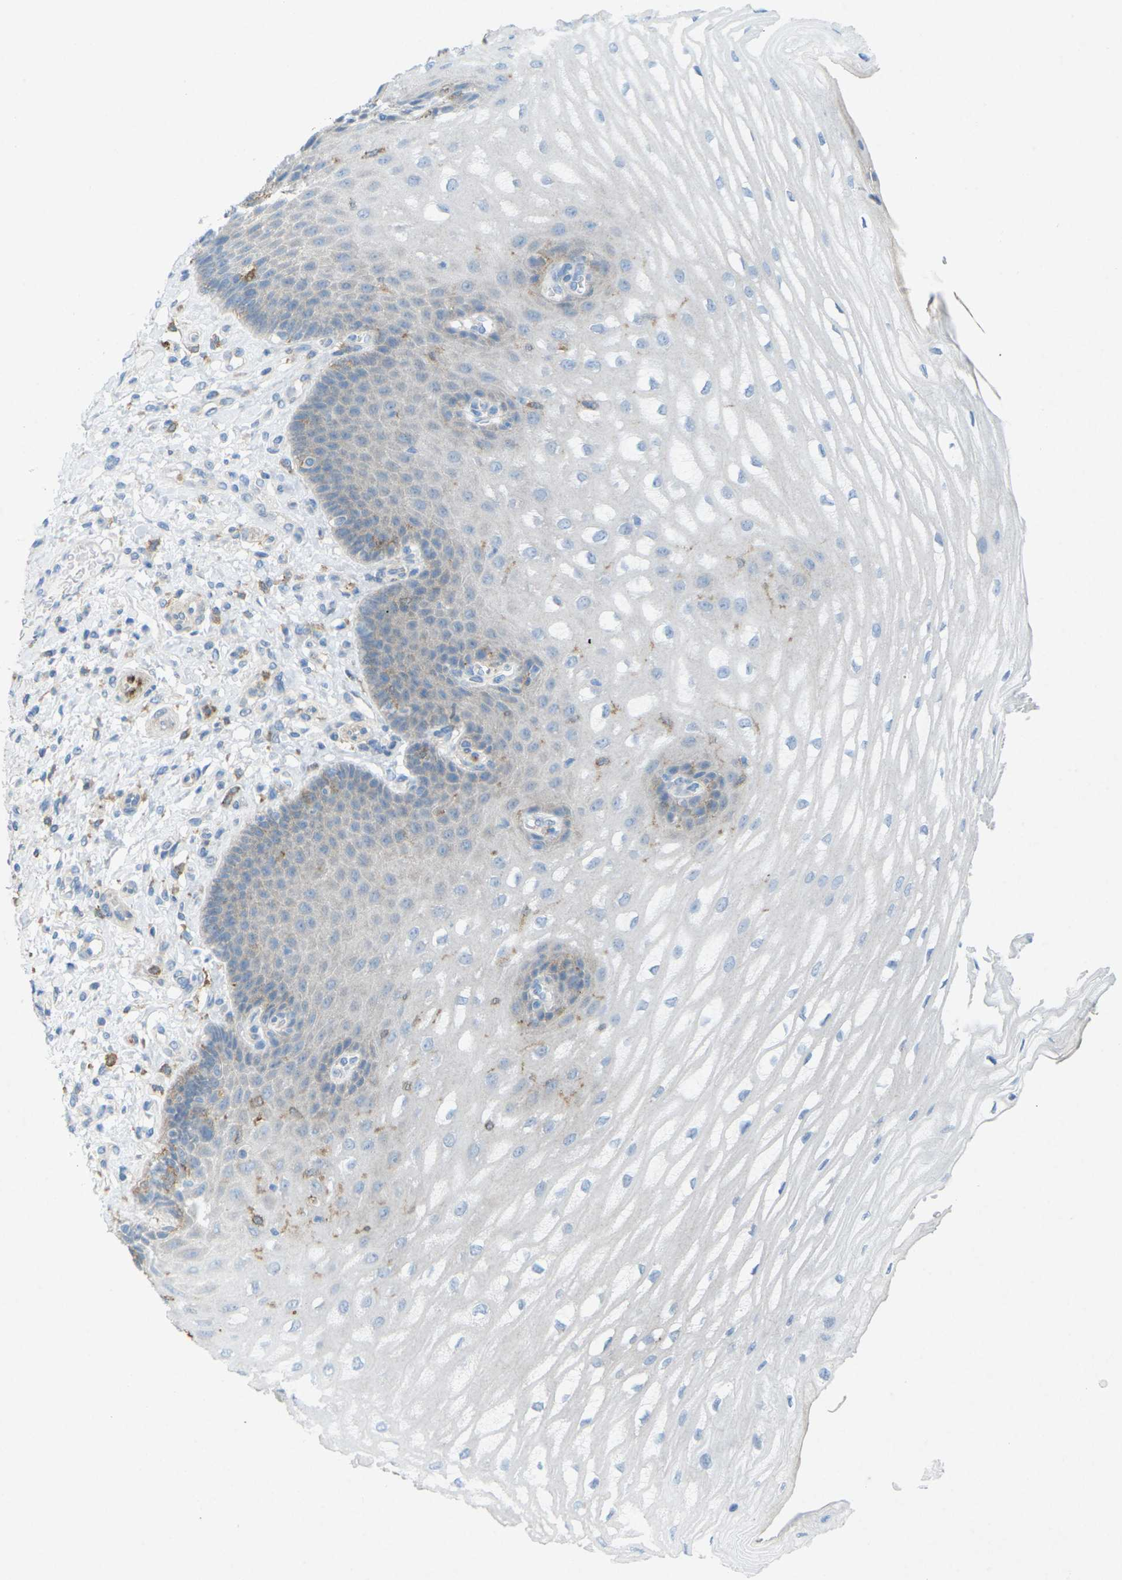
{"staining": {"intensity": "negative", "quantity": "none", "location": "none"}, "tissue": "esophagus", "cell_type": "Squamous epithelial cells", "image_type": "normal", "snomed": [{"axis": "morphology", "description": "Normal tissue, NOS"}, {"axis": "topography", "description": "Esophagus"}], "caption": "DAB immunohistochemical staining of unremarkable esophagus demonstrates no significant expression in squamous epithelial cells.", "gene": "STK11", "patient": {"sex": "male", "age": 54}}